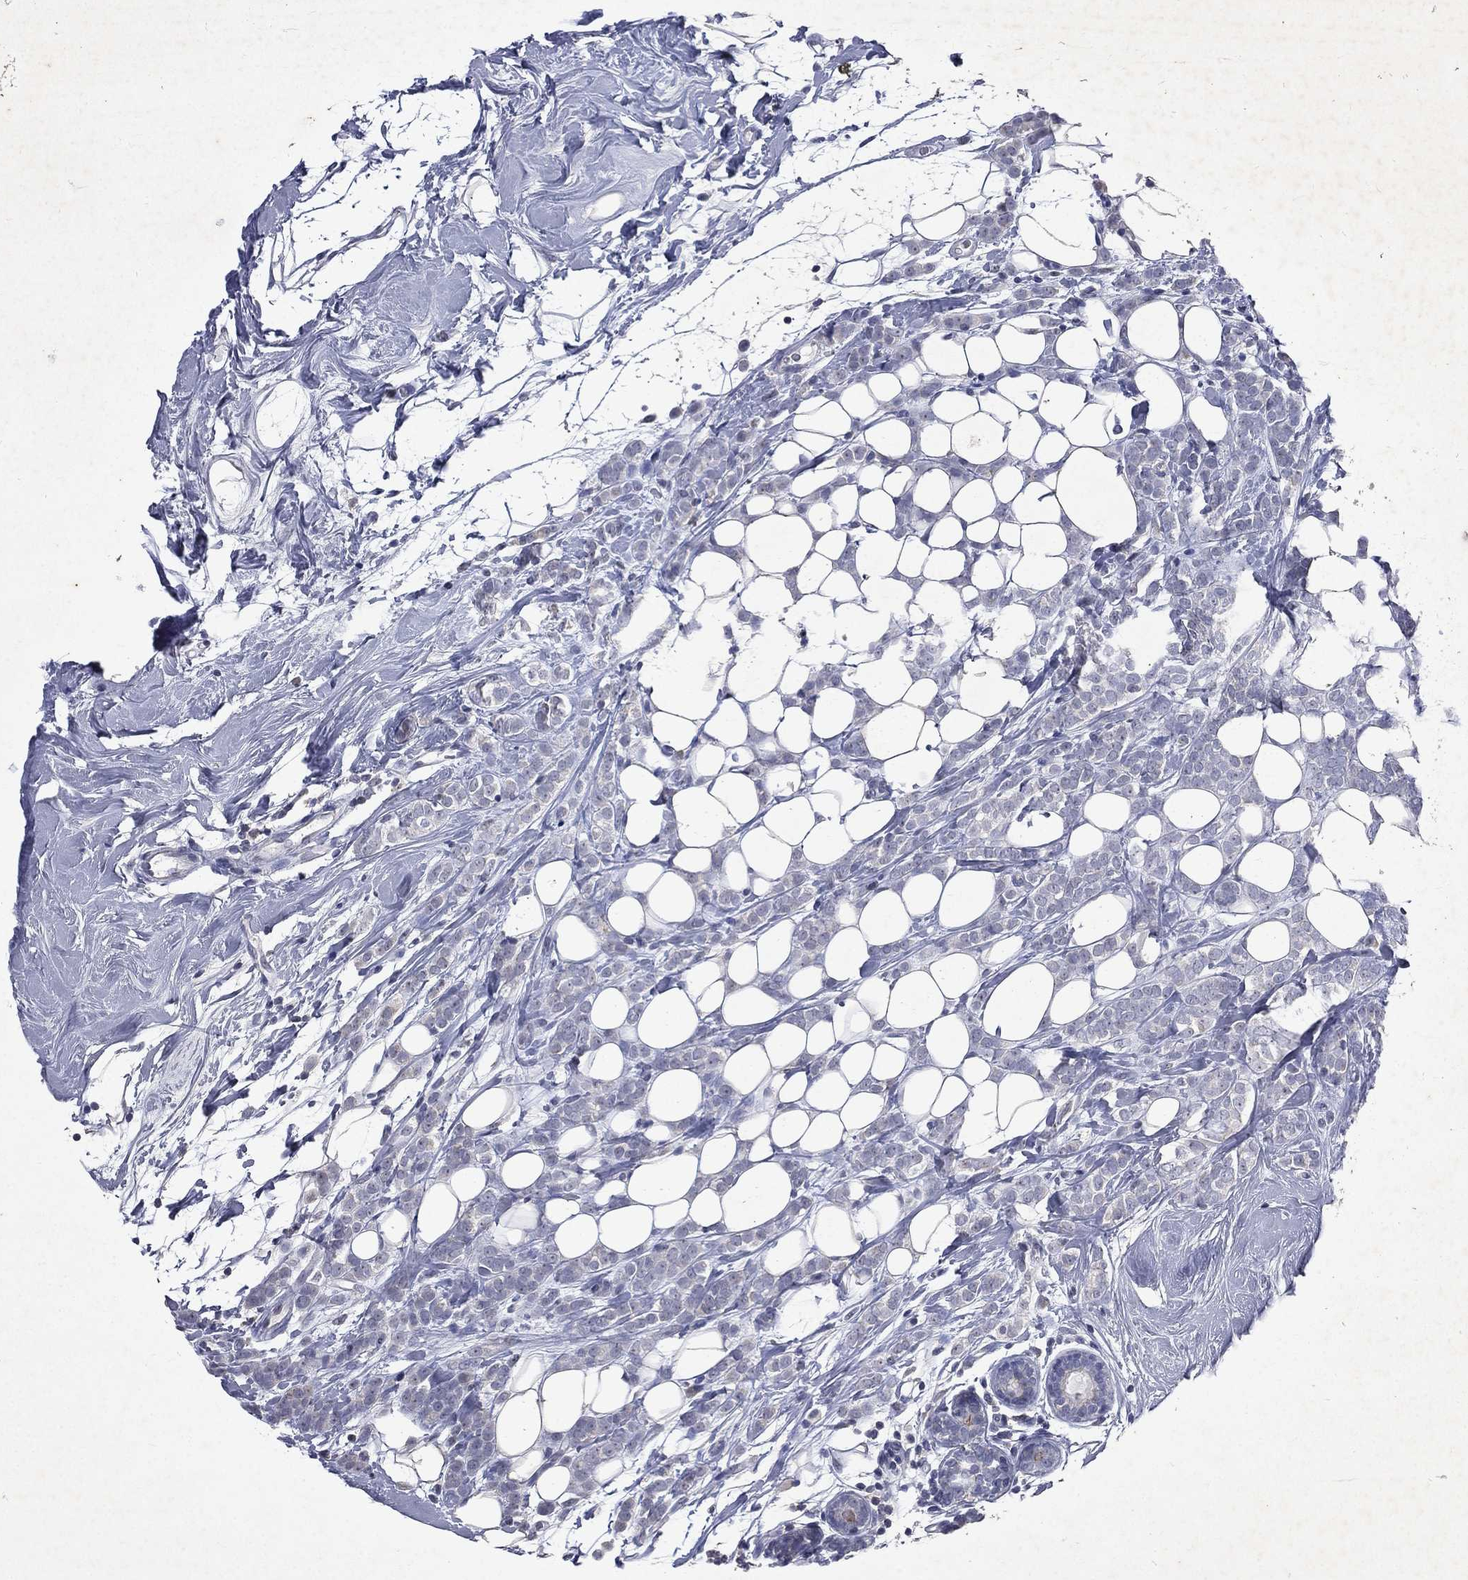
{"staining": {"intensity": "negative", "quantity": "none", "location": "none"}, "tissue": "breast cancer", "cell_type": "Tumor cells", "image_type": "cancer", "snomed": [{"axis": "morphology", "description": "Lobular carcinoma"}, {"axis": "topography", "description": "Breast"}], "caption": "Immunohistochemistry (IHC) micrograph of breast cancer (lobular carcinoma) stained for a protein (brown), which demonstrates no expression in tumor cells.", "gene": "SLC34A2", "patient": {"sex": "female", "age": 49}}